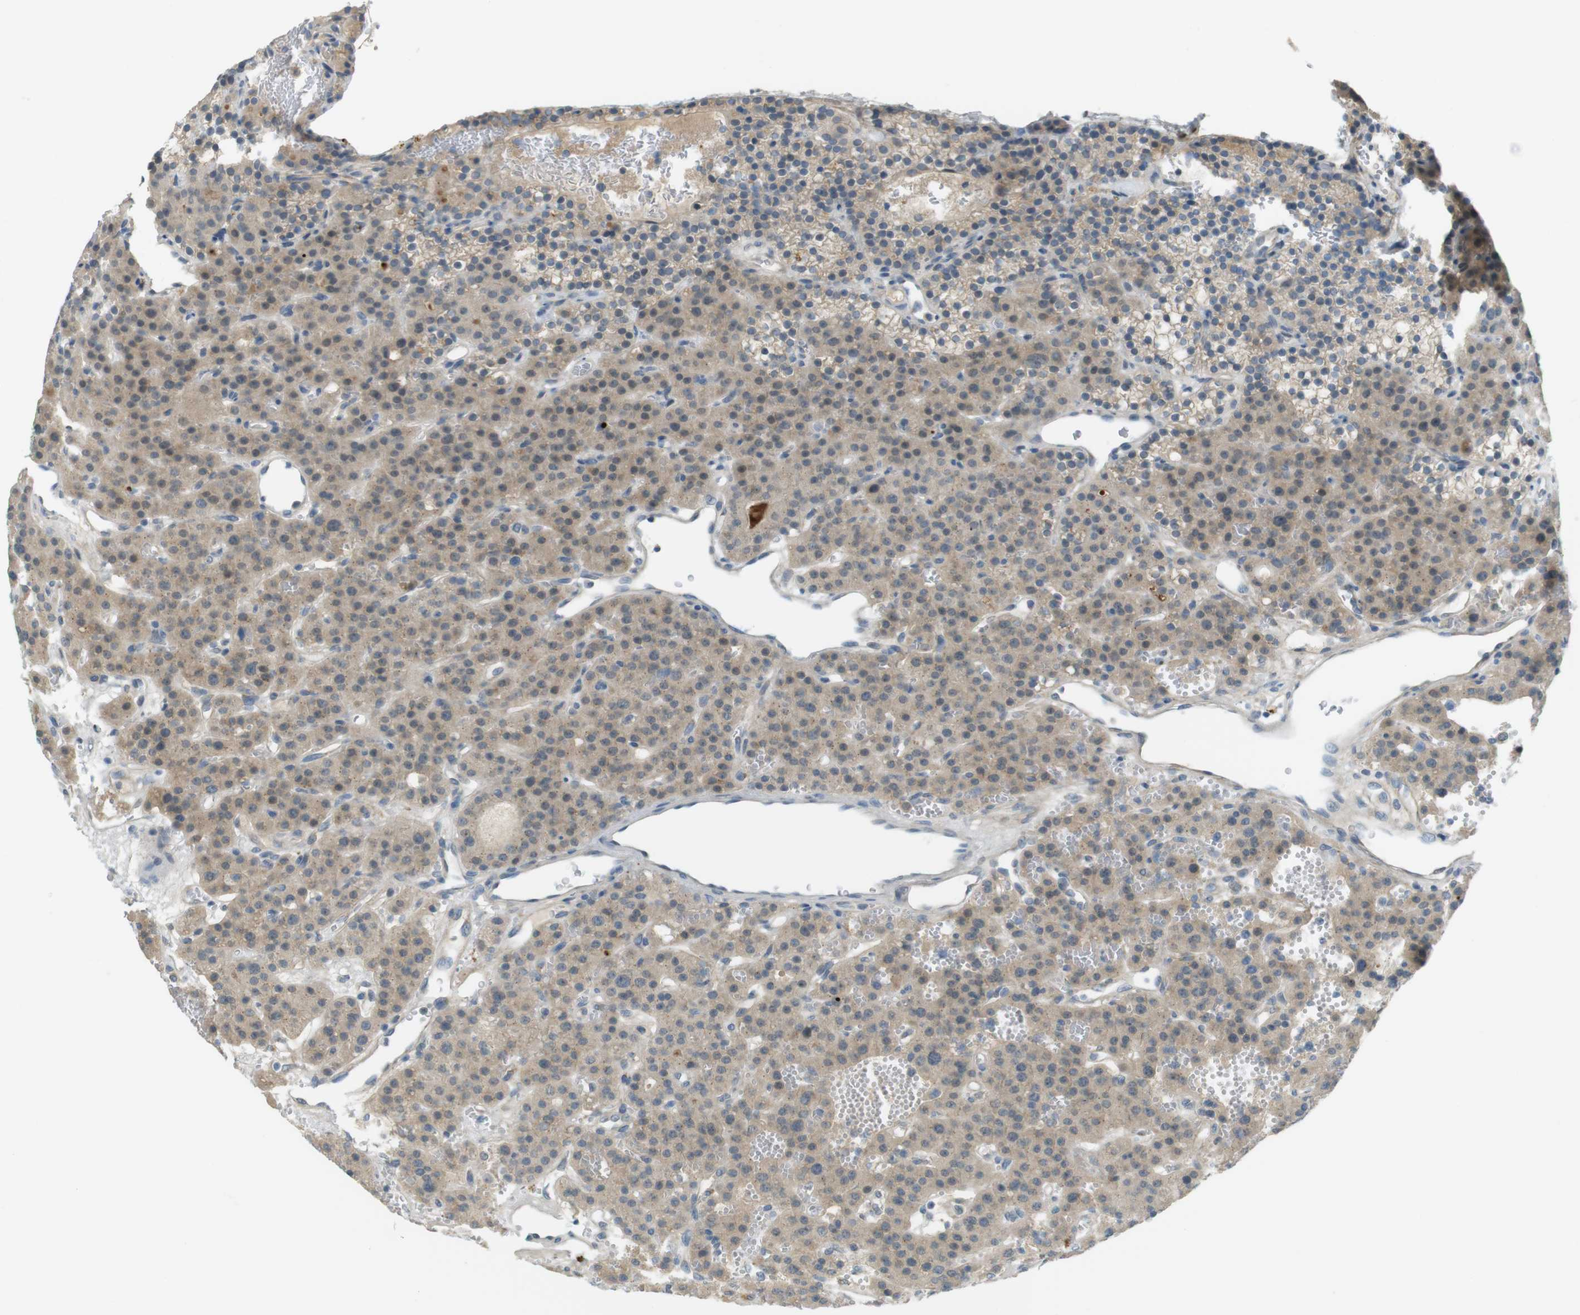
{"staining": {"intensity": "moderate", "quantity": ">75%", "location": "cytoplasmic/membranous"}, "tissue": "parathyroid gland", "cell_type": "Glandular cells", "image_type": "normal", "snomed": [{"axis": "morphology", "description": "Normal tissue, NOS"}, {"axis": "morphology", "description": "Adenoma, NOS"}, {"axis": "topography", "description": "Parathyroid gland"}], "caption": "Brown immunohistochemical staining in unremarkable human parathyroid gland exhibits moderate cytoplasmic/membranous expression in approximately >75% of glandular cells.", "gene": "UGT8", "patient": {"sex": "female", "age": 81}}